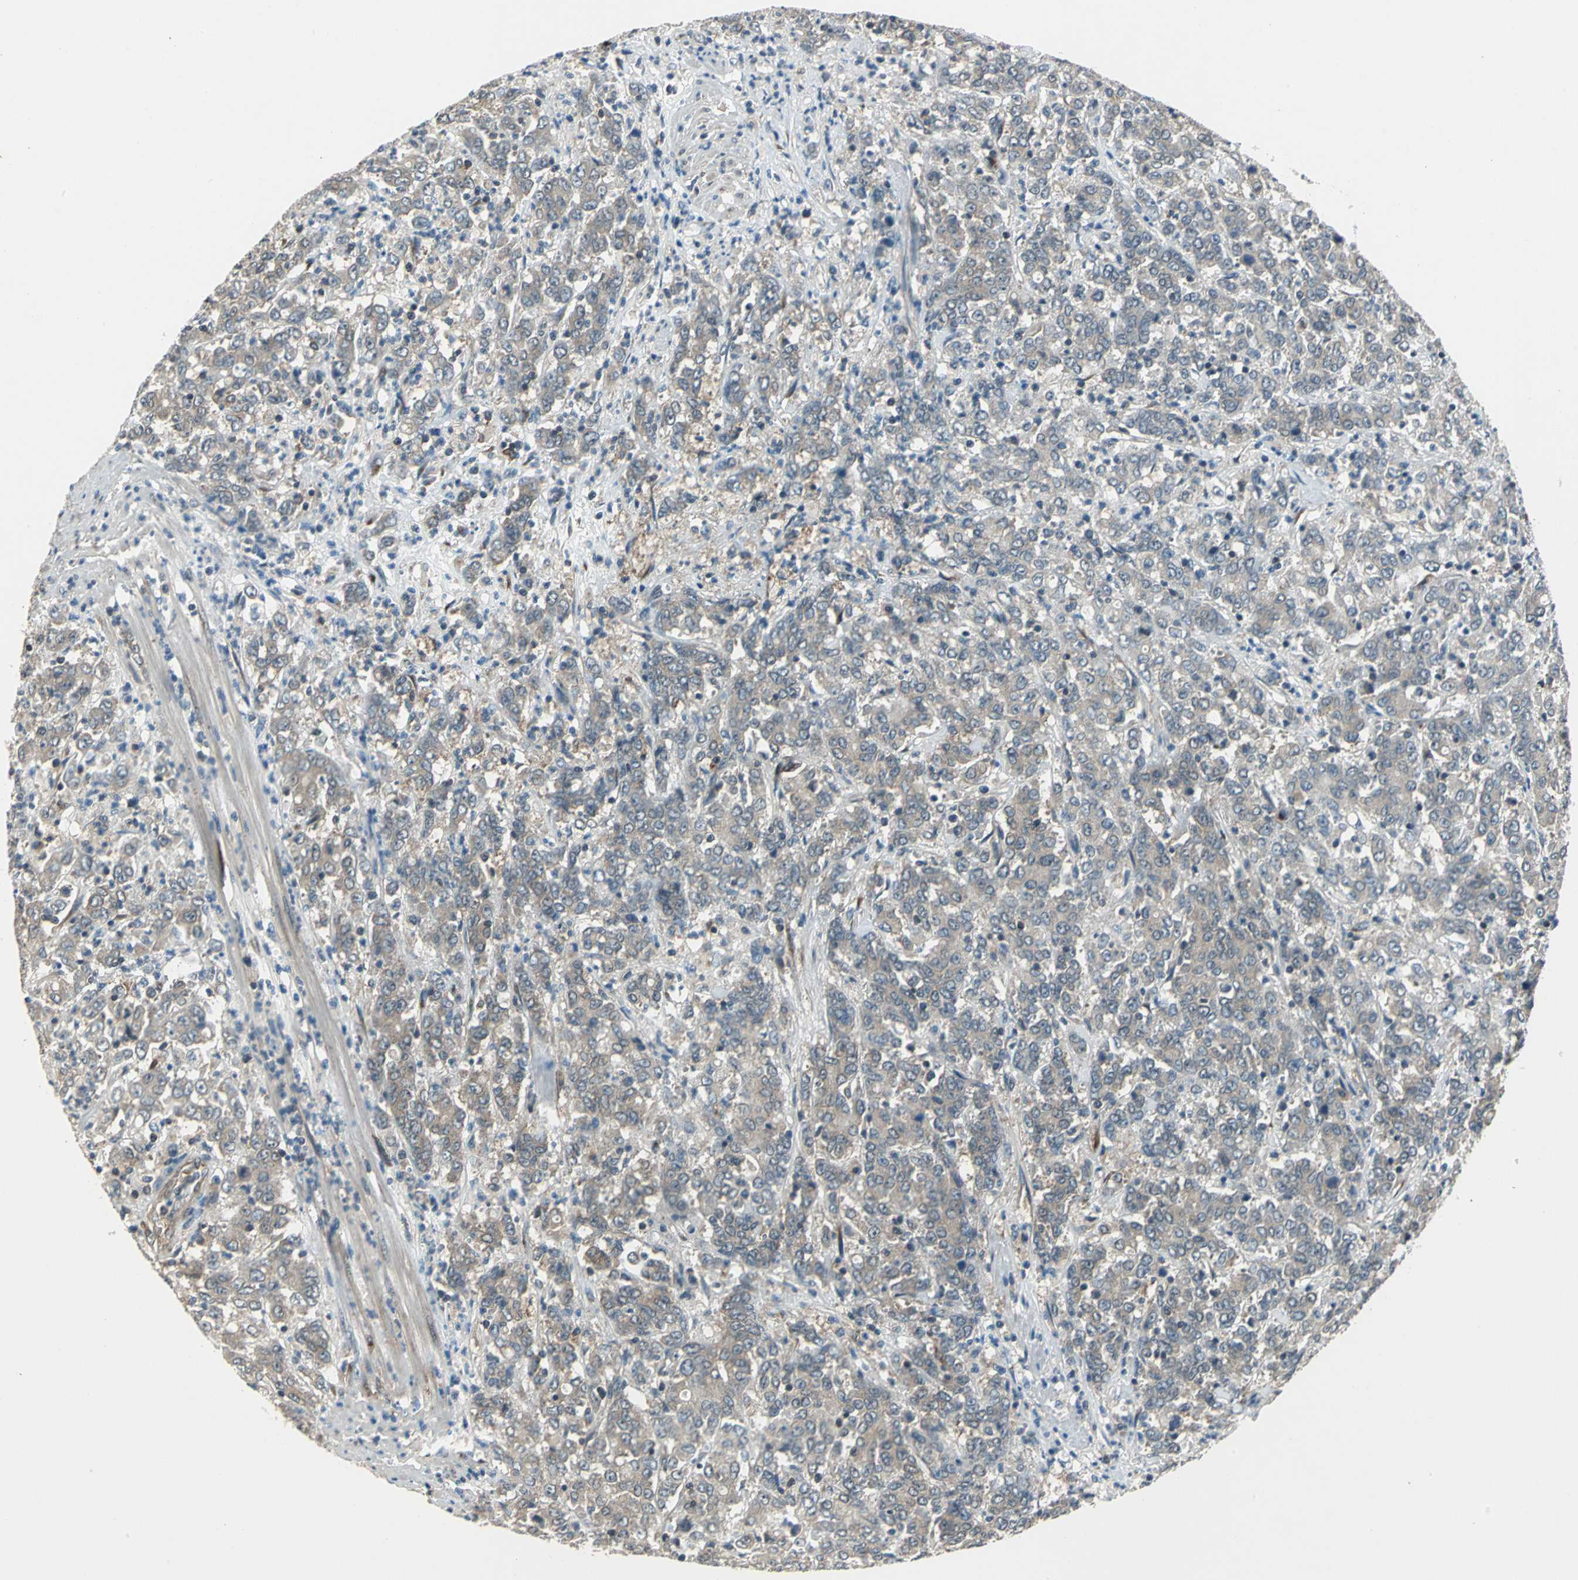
{"staining": {"intensity": "weak", "quantity": ">75%", "location": "cytoplasmic/membranous"}, "tissue": "stomach cancer", "cell_type": "Tumor cells", "image_type": "cancer", "snomed": [{"axis": "morphology", "description": "Adenocarcinoma, NOS"}, {"axis": "topography", "description": "Stomach, lower"}], "caption": "Stomach cancer stained for a protein (brown) demonstrates weak cytoplasmic/membranous positive expression in approximately >75% of tumor cells.", "gene": "NFKBIE", "patient": {"sex": "female", "age": 71}}